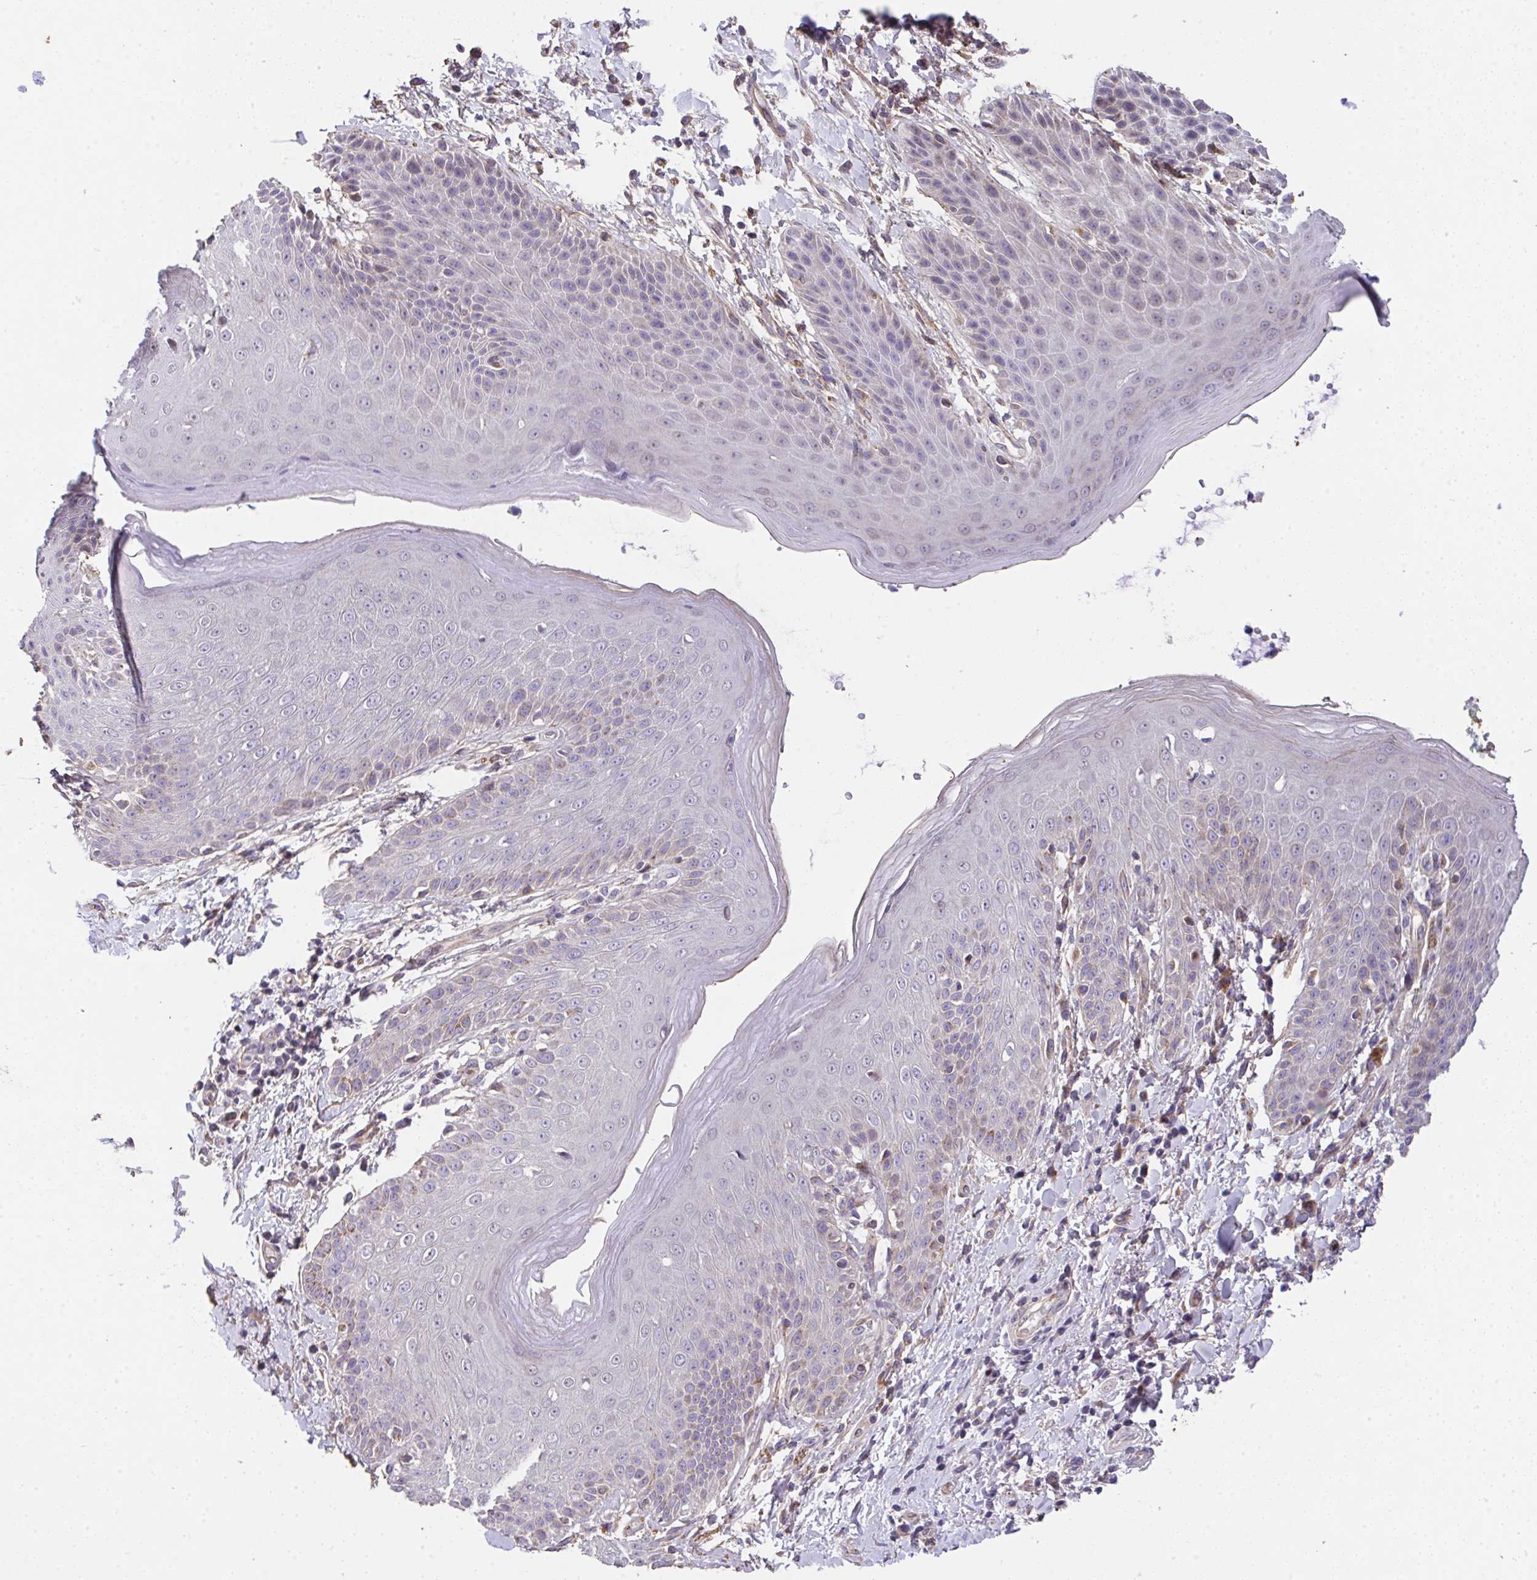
{"staining": {"intensity": "weak", "quantity": "<25%", "location": "cytoplasmic/membranous"}, "tissue": "skin", "cell_type": "Epidermal cells", "image_type": "normal", "snomed": [{"axis": "morphology", "description": "Normal tissue, NOS"}, {"axis": "topography", "description": "Anal"}, {"axis": "topography", "description": "Peripheral nerve tissue"}], "caption": "Protein analysis of normal skin displays no significant positivity in epidermal cells.", "gene": "RUNDC3B", "patient": {"sex": "male", "age": 51}}